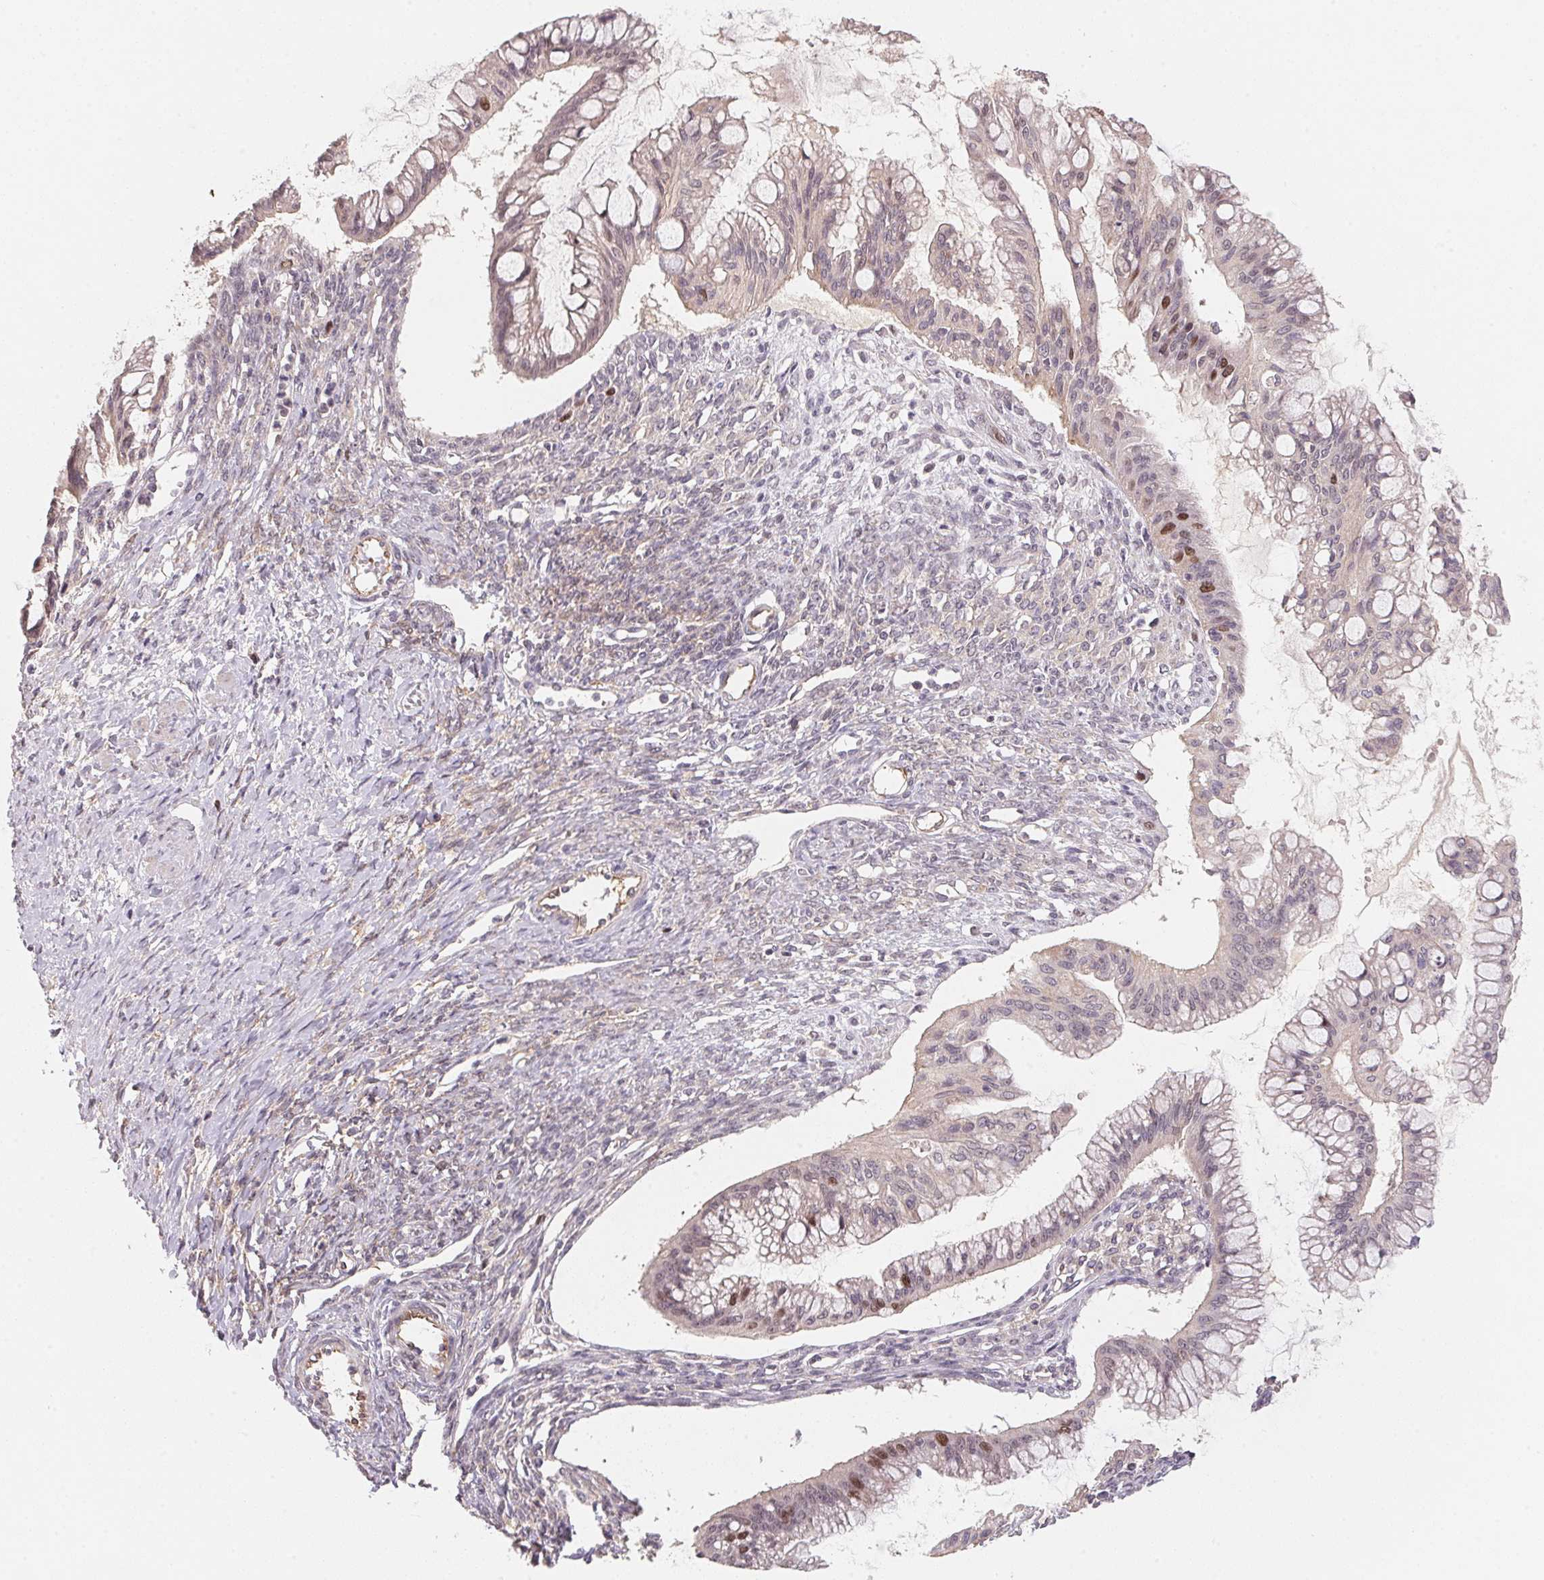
{"staining": {"intensity": "weak", "quantity": "<25%", "location": "cytoplasmic/membranous,nuclear"}, "tissue": "ovarian cancer", "cell_type": "Tumor cells", "image_type": "cancer", "snomed": [{"axis": "morphology", "description": "Cystadenocarcinoma, mucinous, NOS"}, {"axis": "topography", "description": "Ovary"}], "caption": "Tumor cells show no significant protein expression in mucinous cystadenocarcinoma (ovarian).", "gene": "KIFC1", "patient": {"sex": "female", "age": 73}}